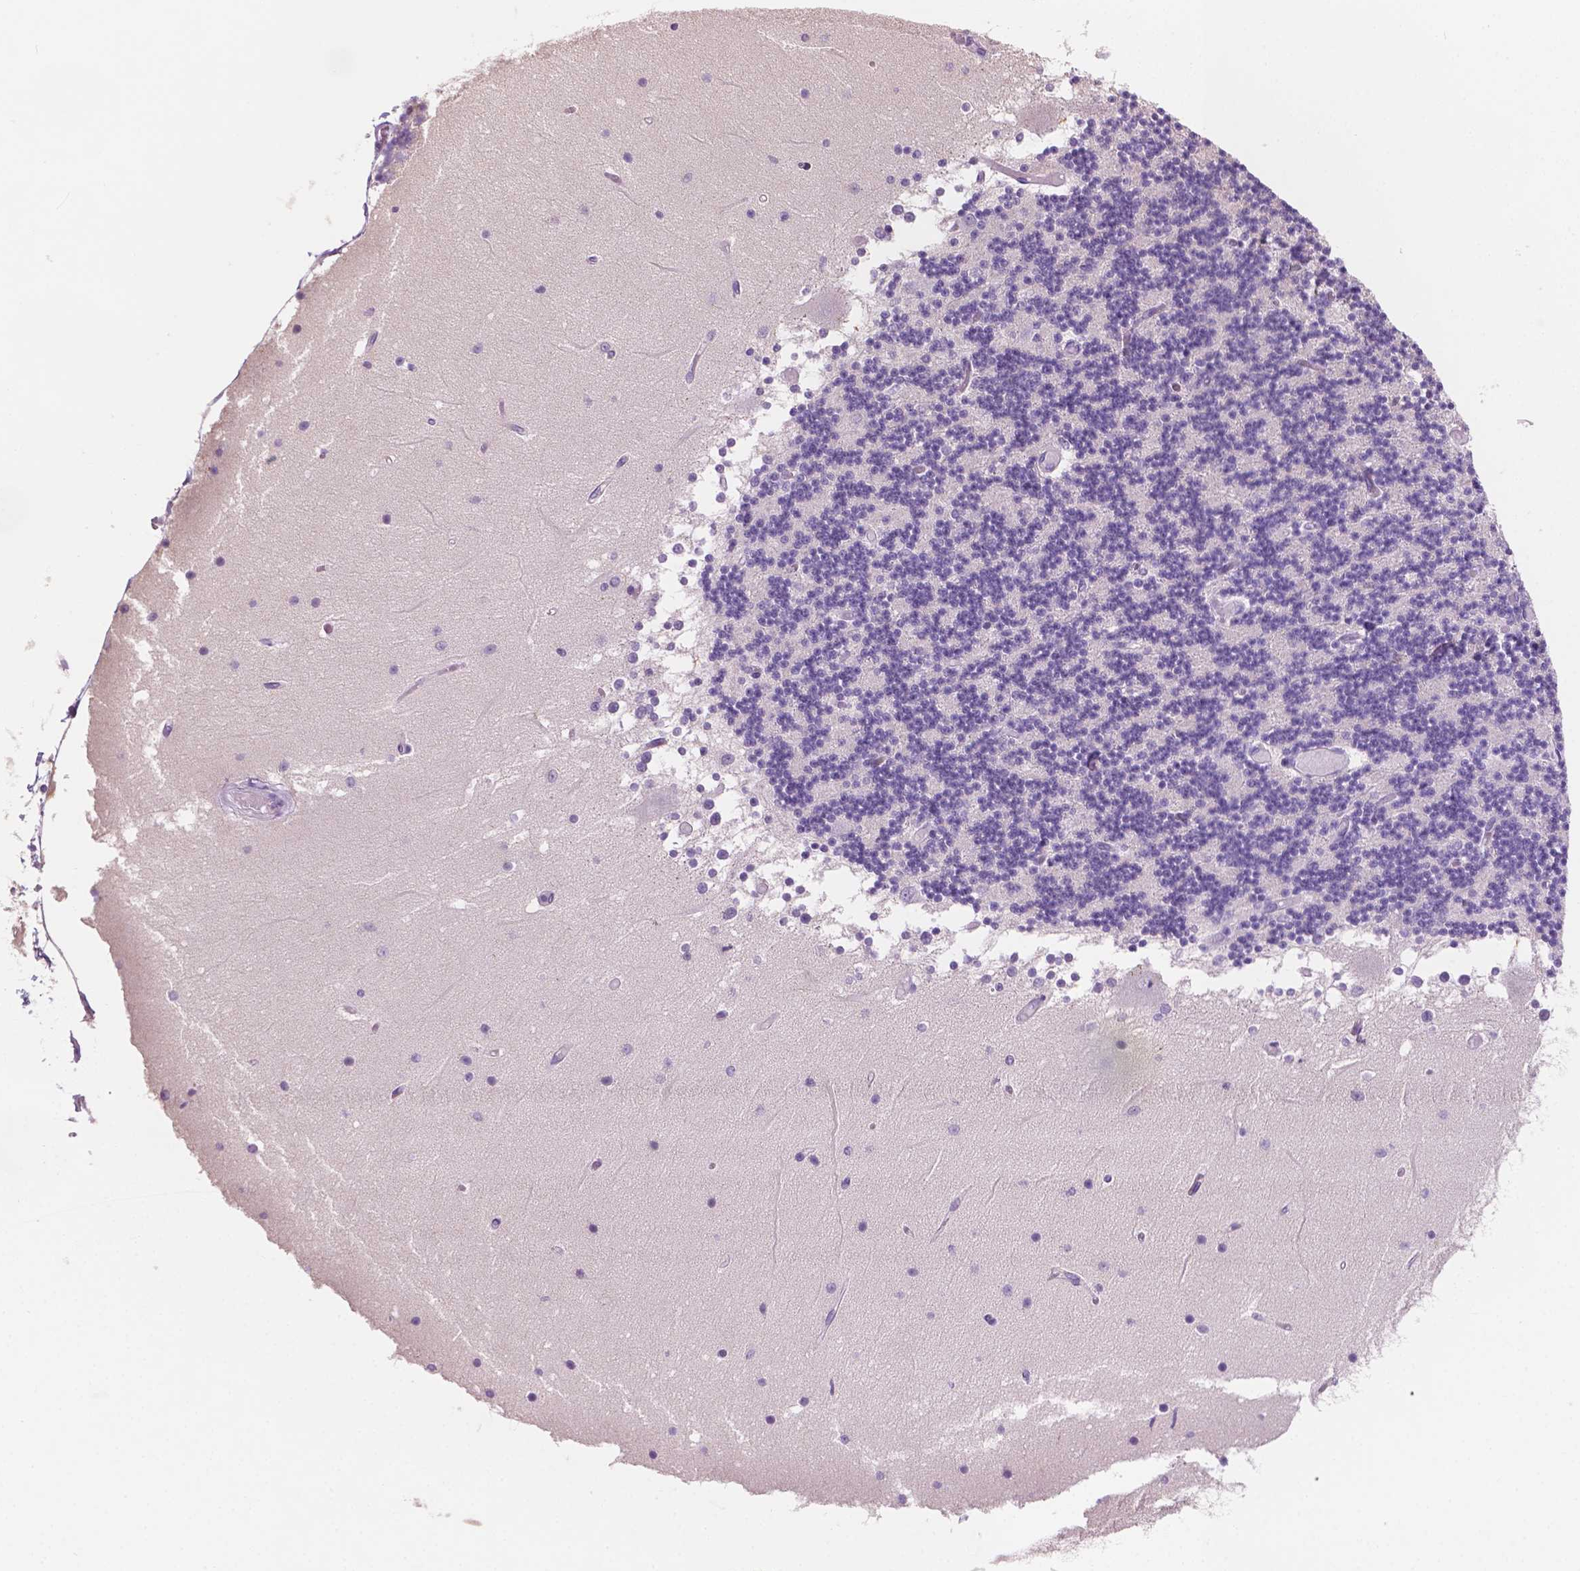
{"staining": {"intensity": "negative", "quantity": "none", "location": "none"}, "tissue": "cerebellum", "cell_type": "Cells in granular layer", "image_type": "normal", "snomed": [{"axis": "morphology", "description": "Normal tissue, NOS"}, {"axis": "topography", "description": "Cerebellum"}], "caption": "Immunohistochemistry (IHC) micrograph of normal cerebellum: human cerebellum stained with DAB (3,3'-diaminobenzidine) displays no significant protein positivity in cells in granular layer. (DAB (3,3'-diaminobenzidine) immunohistochemistry visualized using brightfield microscopy, high magnification).", "gene": "SBSN", "patient": {"sex": "female", "age": 28}}